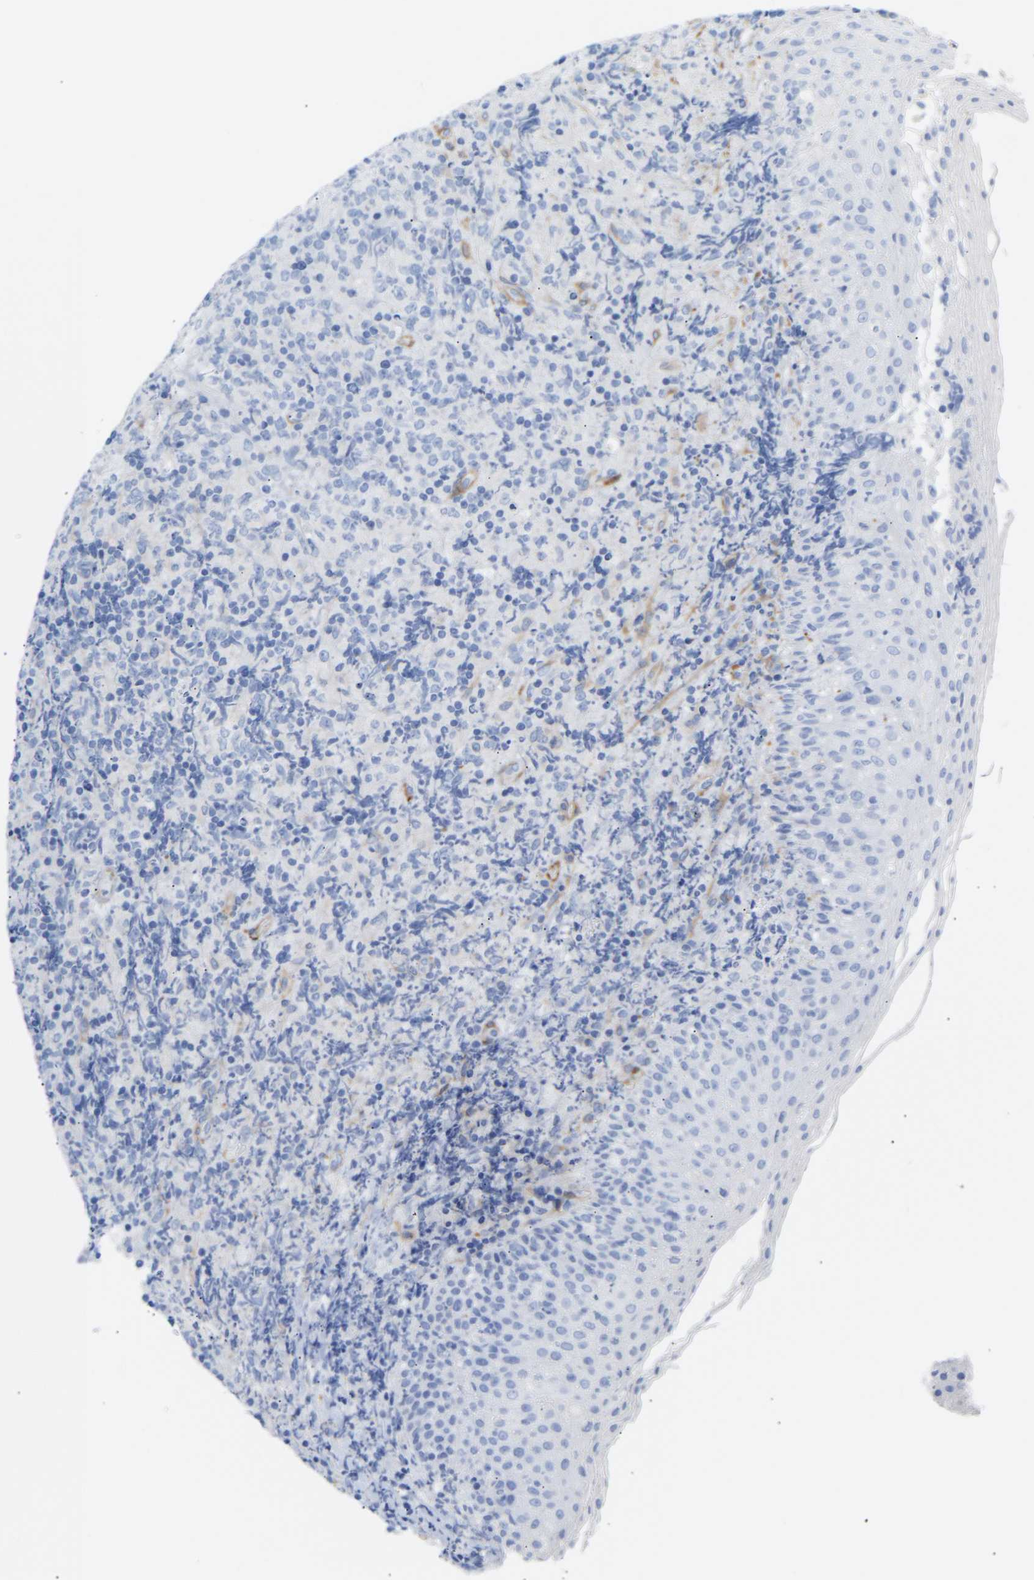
{"staining": {"intensity": "negative", "quantity": "none", "location": "none"}, "tissue": "lymphoma", "cell_type": "Tumor cells", "image_type": "cancer", "snomed": [{"axis": "morphology", "description": "Malignant lymphoma, non-Hodgkin's type, High grade"}, {"axis": "topography", "description": "Tonsil"}], "caption": "A high-resolution photomicrograph shows IHC staining of high-grade malignant lymphoma, non-Hodgkin's type, which displays no significant staining in tumor cells. The staining is performed using DAB (3,3'-diaminobenzidine) brown chromogen with nuclei counter-stained in using hematoxylin.", "gene": "AMPH", "patient": {"sex": "female", "age": 36}}